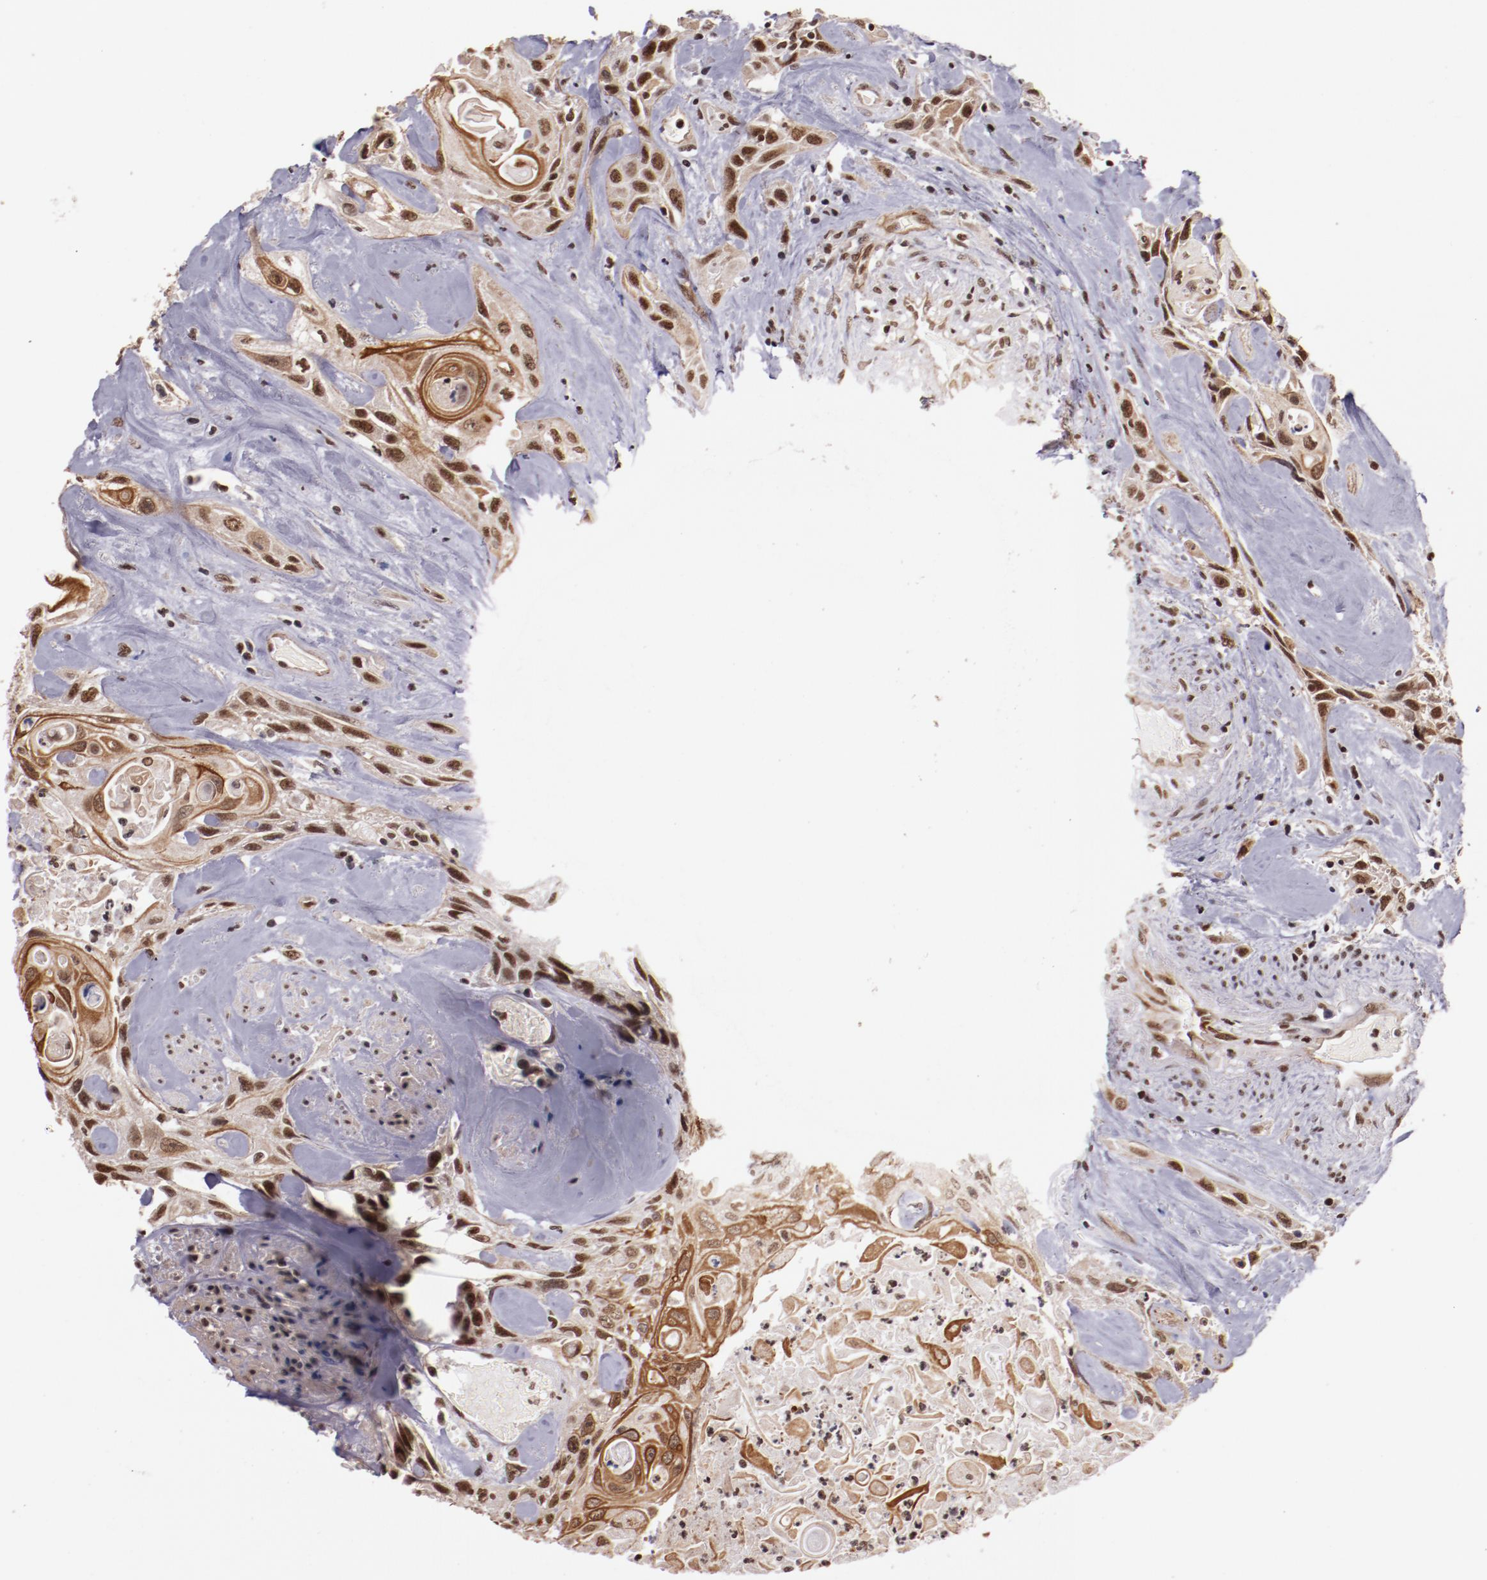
{"staining": {"intensity": "moderate", "quantity": "25%-75%", "location": "cytoplasmic/membranous,nuclear"}, "tissue": "urothelial cancer", "cell_type": "Tumor cells", "image_type": "cancer", "snomed": [{"axis": "morphology", "description": "Urothelial carcinoma, High grade"}, {"axis": "topography", "description": "Urinary bladder"}], "caption": "Human urothelial cancer stained with a brown dye exhibits moderate cytoplasmic/membranous and nuclear positive expression in about 25%-75% of tumor cells.", "gene": "STAG2", "patient": {"sex": "female", "age": 84}}